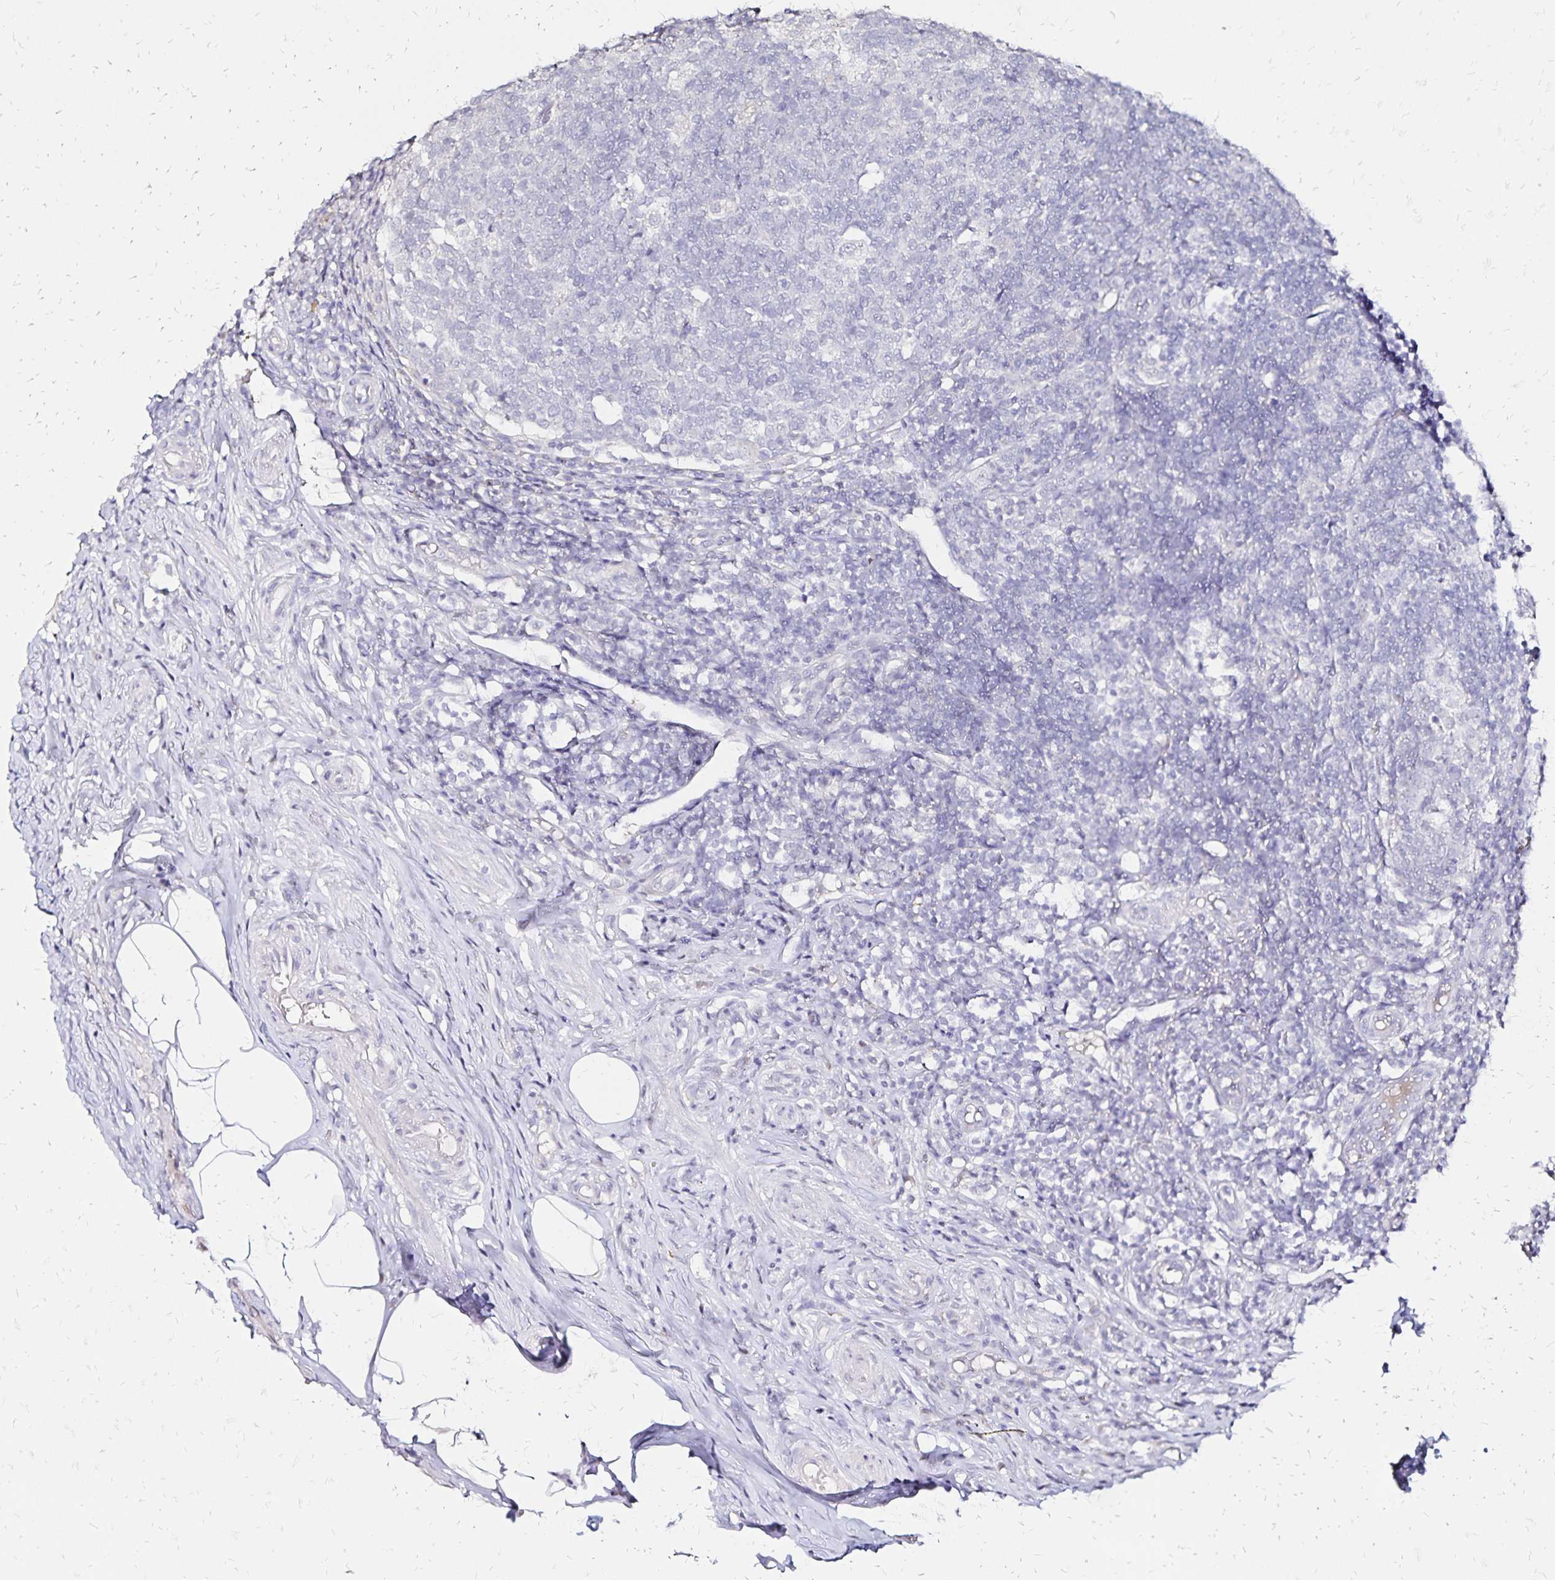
{"staining": {"intensity": "weak", "quantity": "<25%", "location": "cytoplasmic/membranous"}, "tissue": "appendix", "cell_type": "Glandular cells", "image_type": "normal", "snomed": [{"axis": "morphology", "description": "Normal tissue, NOS"}, {"axis": "topography", "description": "Appendix"}], "caption": "High magnification brightfield microscopy of benign appendix stained with DAB (brown) and counterstained with hematoxylin (blue): glandular cells show no significant staining.", "gene": "SLC5A1", "patient": {"sex": "male", "age": 18}}